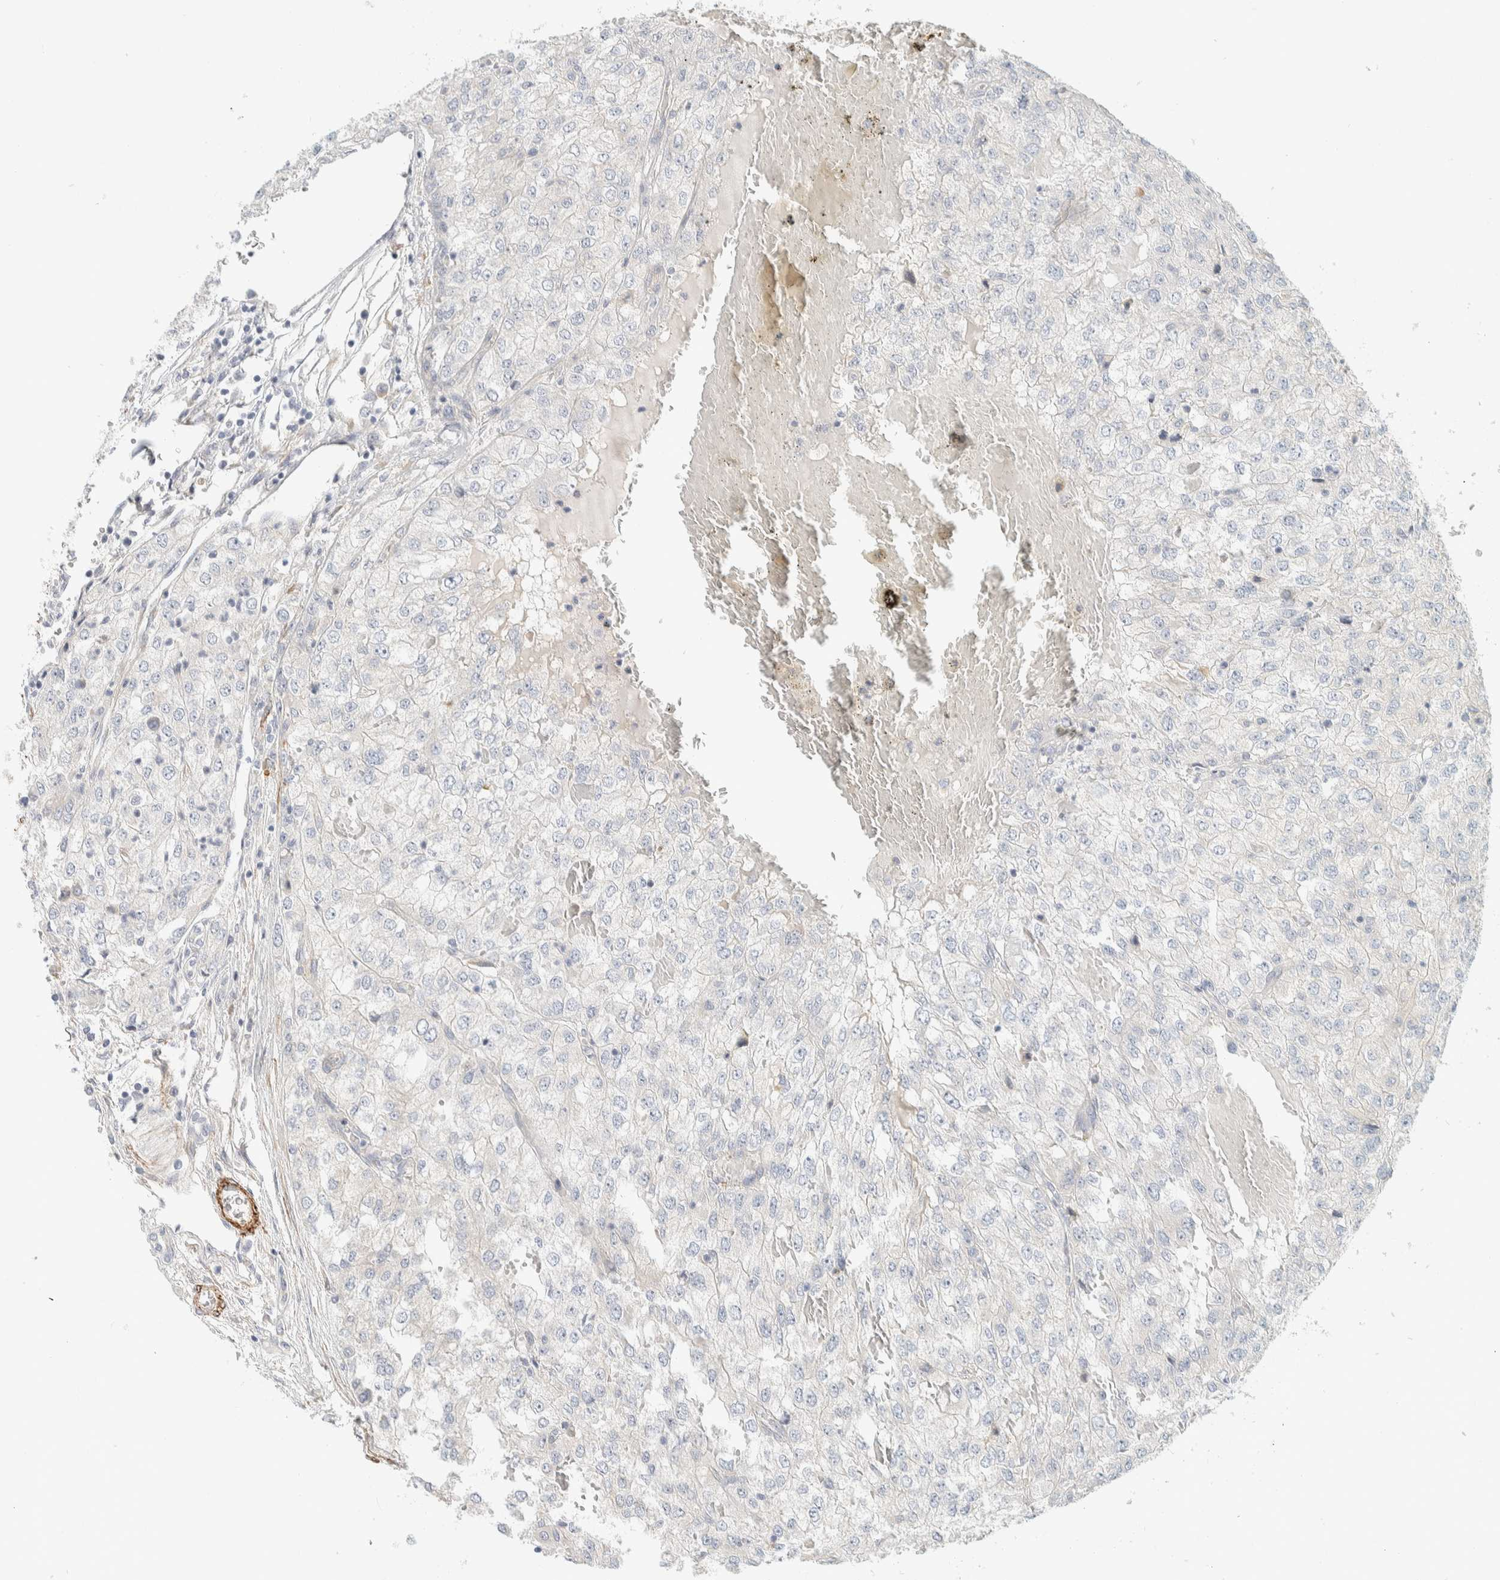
{"staining": {"intensity": "negative", "quantity": "none", "location": "none"}, "tissue": "renal cancer", "cell_type": "Tumor cells", "image_type": "cancer", "snomed": [{"axis": "morphology", "description": "Adenocarcinoma, NOS"}, {"axis": "topography", "description": "Kidney"}], "caption": "Tumor cells are negative for protein expression in human adenocarcinoma (renal).", "gene": "CDR2", "patient": {"sex": "female", "age": 54}}